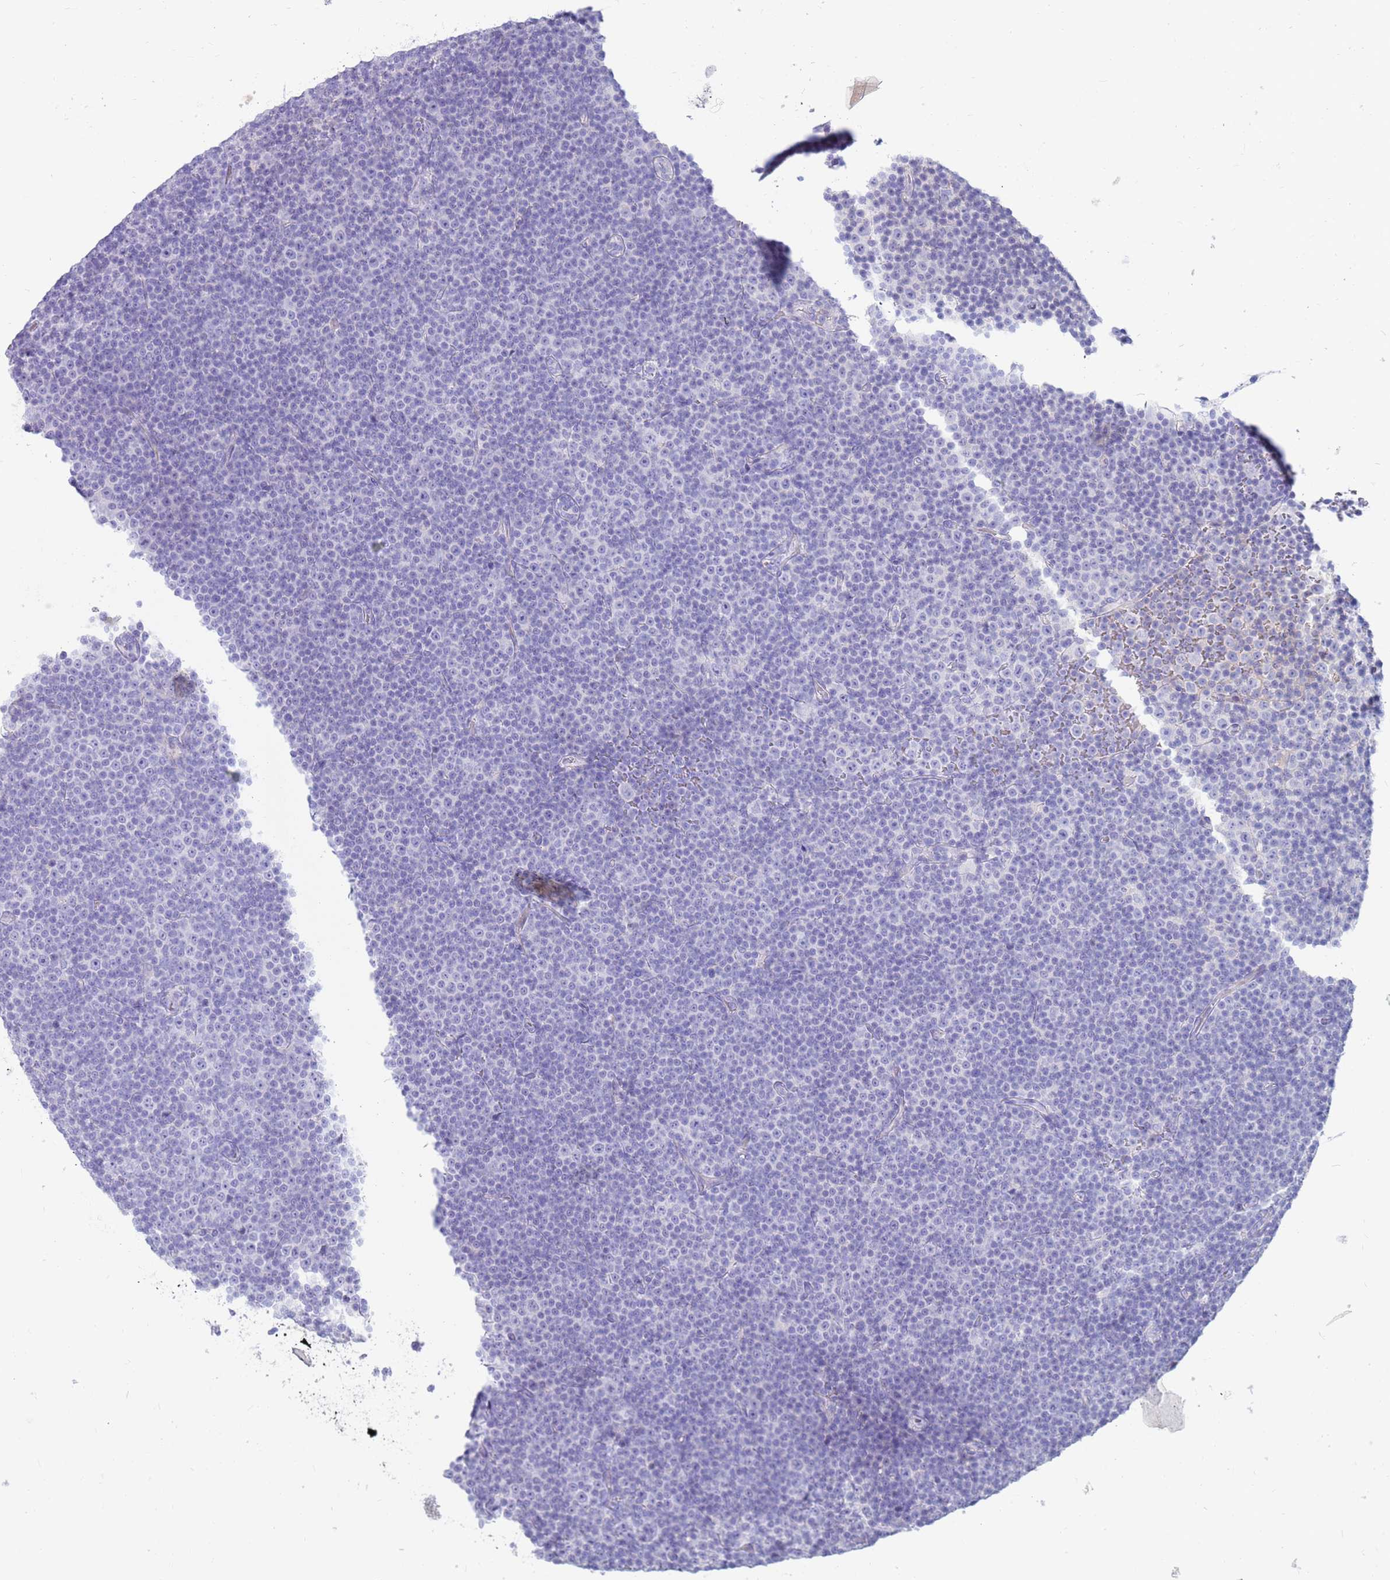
{"staining": {"intensity": "negative", "quantity": "none", "location": "none"}, "tissue": "lymphoma", "cell_type": "Tumor cells", "image_type": "cancer", "snomed": [{"axis": "morphology", "description": "Malignant lymphoma, non-Hodgkin's type, Low grade"}, {"axis": "topography", "description": "Lymph node"}], "caption": "An image of low-grade malignant lymphoma, non-Hodgkin's type stained for a protein shows no brown staining in tumor cells.", "gene": "EVPLL", "patient": {"sex": "female", "age": 67}}